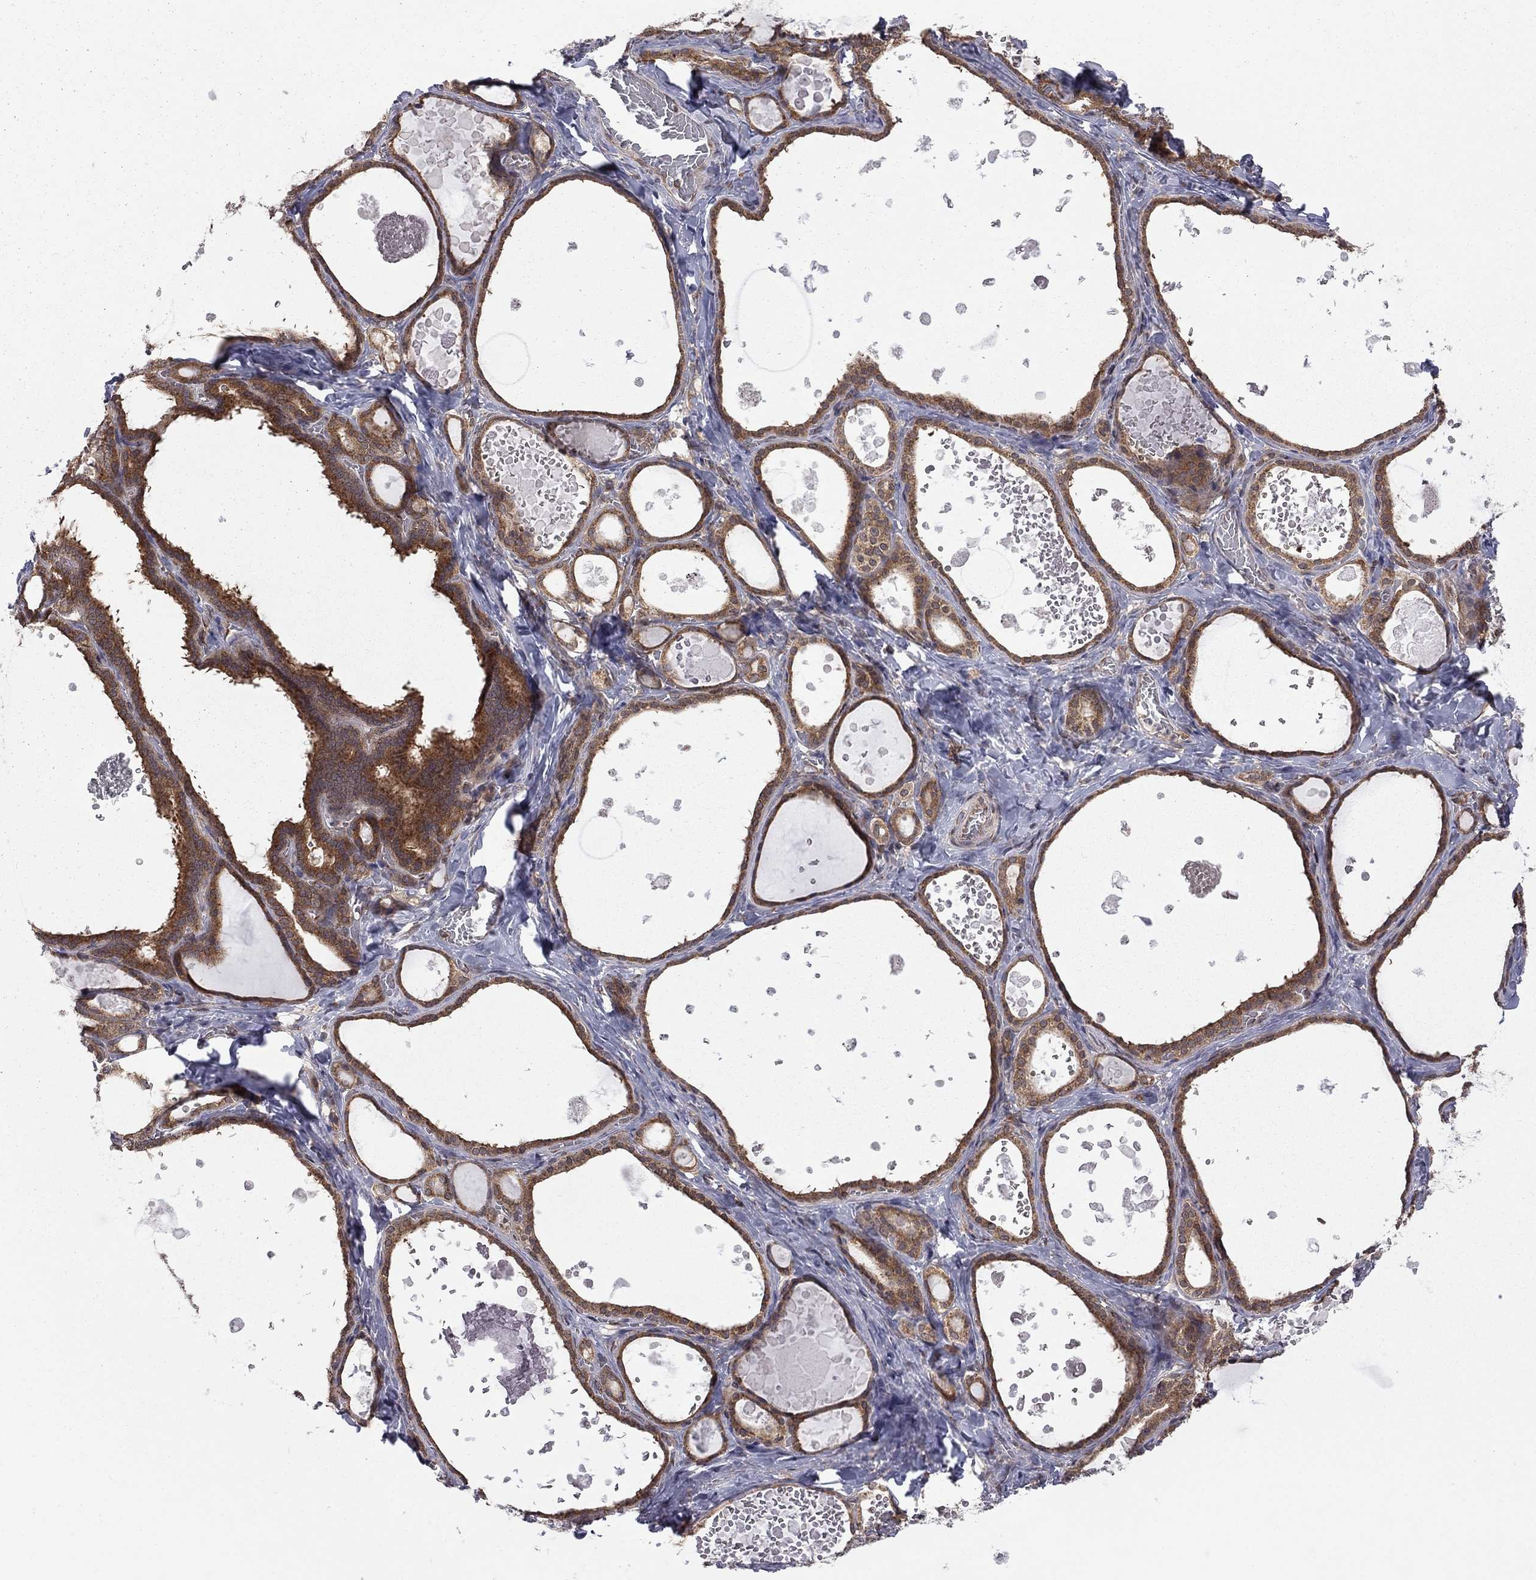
{"staining": {"intensity": "moderate", "quantity": ">75%", "location": "cytoplasmic/membranous"}, "tissue": "thyroid gland", "cell_type": "Glandular cells", "image_type": "normal", "snomed": [{"axis": "morphology", "description": "Normal tissue, NOS"}, {"axis": "topography", "description": "Thyroid gland"}], "caption": "This is a micrograph of immunohistochemistry staining of benign thyroid gland, which shows moderate expression in the cytoplasmic/membranous of glandular cells.", "gene": "NAA50", "patient": {"sex": "female", "age": 56}}